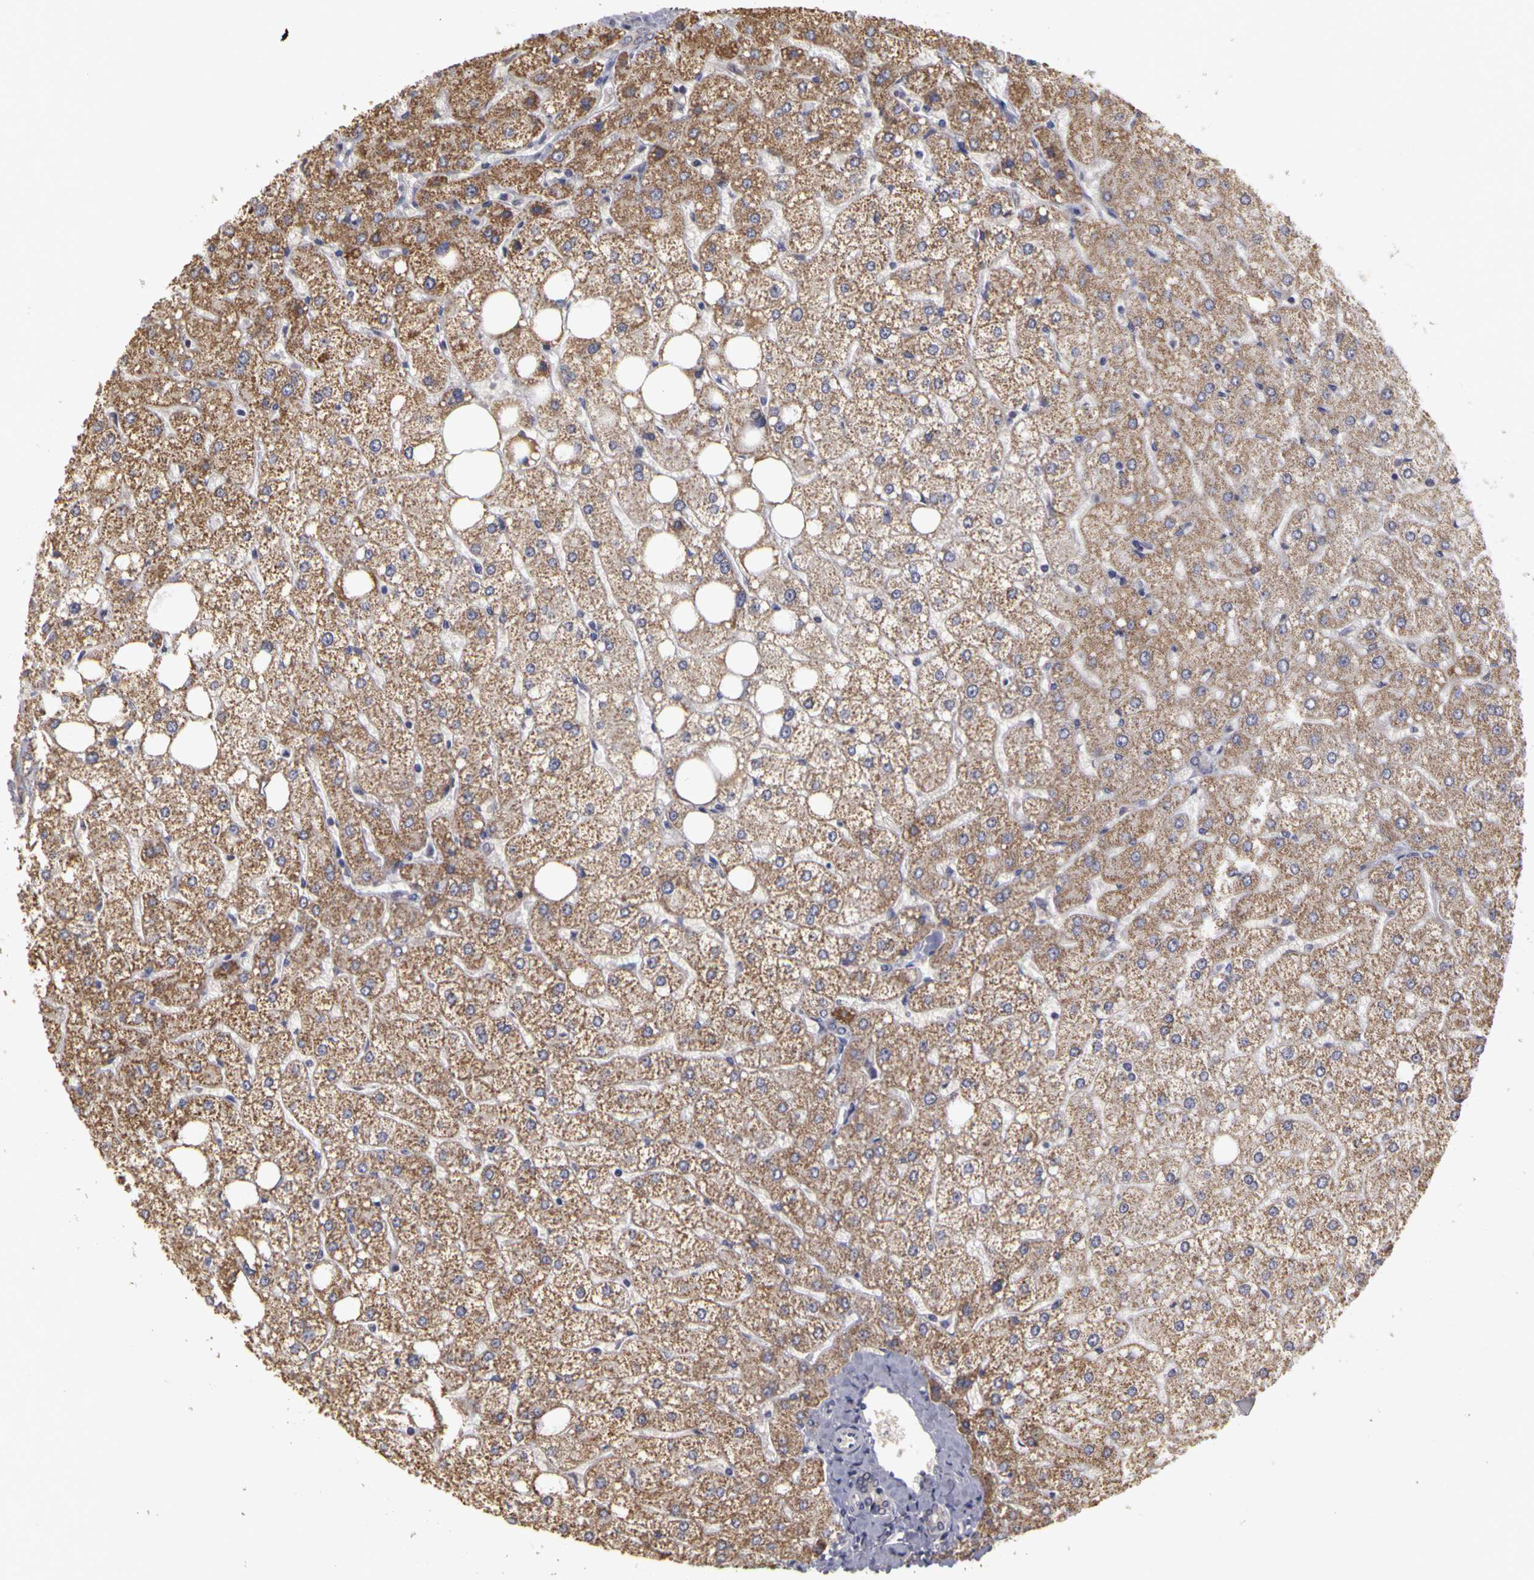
{"staining": {"intensity": "negative", "quantity": "none", "location": "none"}, "tissue": "liver", "cell_type": "Cholangiocytes", "image_type": "normal", "snomed": [{"axis": "morphology", "description": "Normal tissue, NOS"}, {"axis": "topography", "description": "Liver"}], "caption": "The photomicrograph reveals no significant staining in cholangiocytes of liver. (DAB (3,3'-diaminobenzidine) IHC, high magnification).", "gene": "FRMD7", "patient": {"sex": "male", "age": 35}}